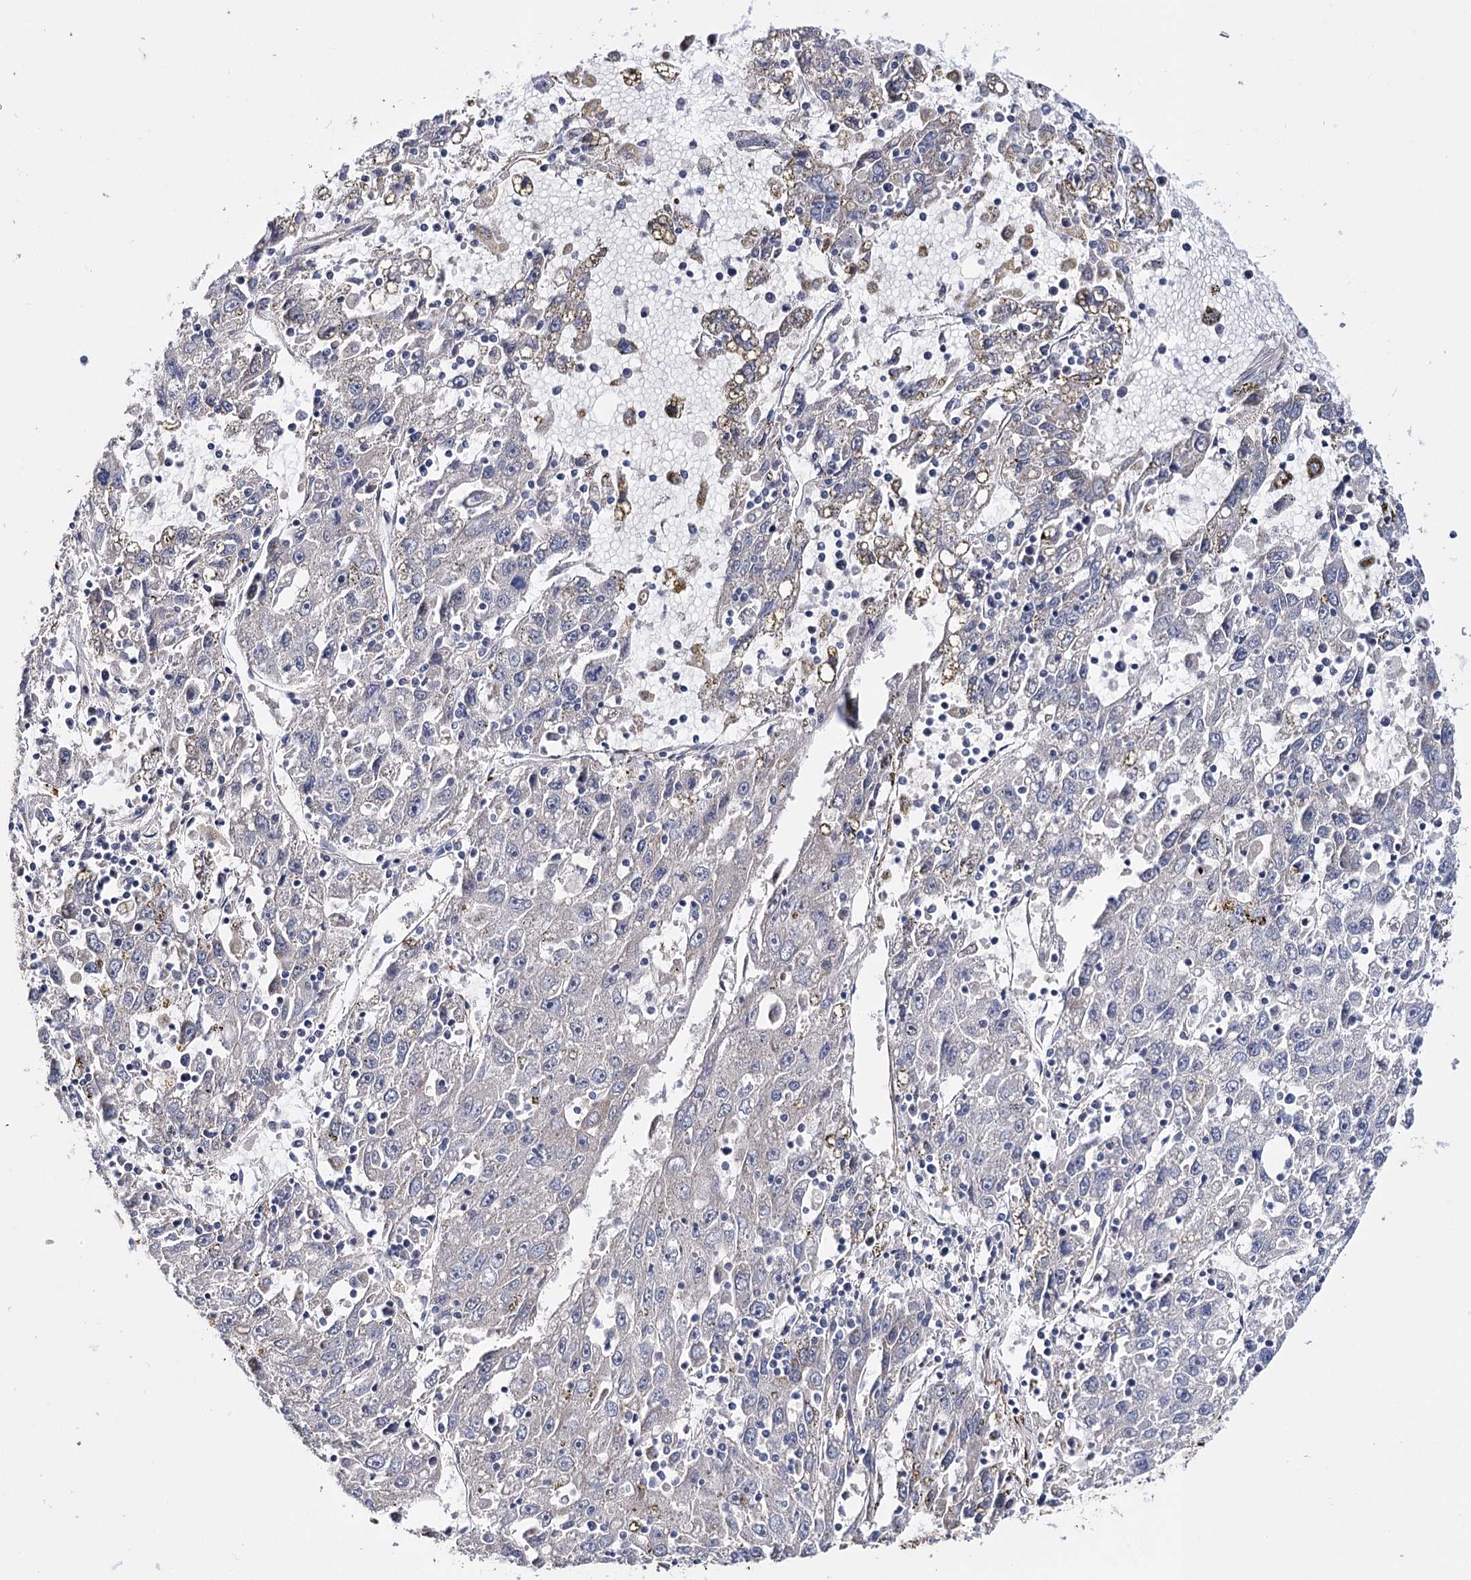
{"staining": {"intensity": "negative", "quantity": "none", "location": "none"}, "tissue": "liver cancer", "cell_type": "Tumor cells", "image_type": "cancer", "snomed": [{"axis": "morphology", "description": "Carcinoma, Hepatocellular, NOS"}, {"axis": "topography", "description": "Liver"}], "caption": "IHC histopathology image of neoplastic tissue: human hepatocellular carcinoma (liver) stained with DAB displays no significant protein positivity in tumor cells.", "gene": "CFAP46", "patient": {"sex": "male", "age": 49}}